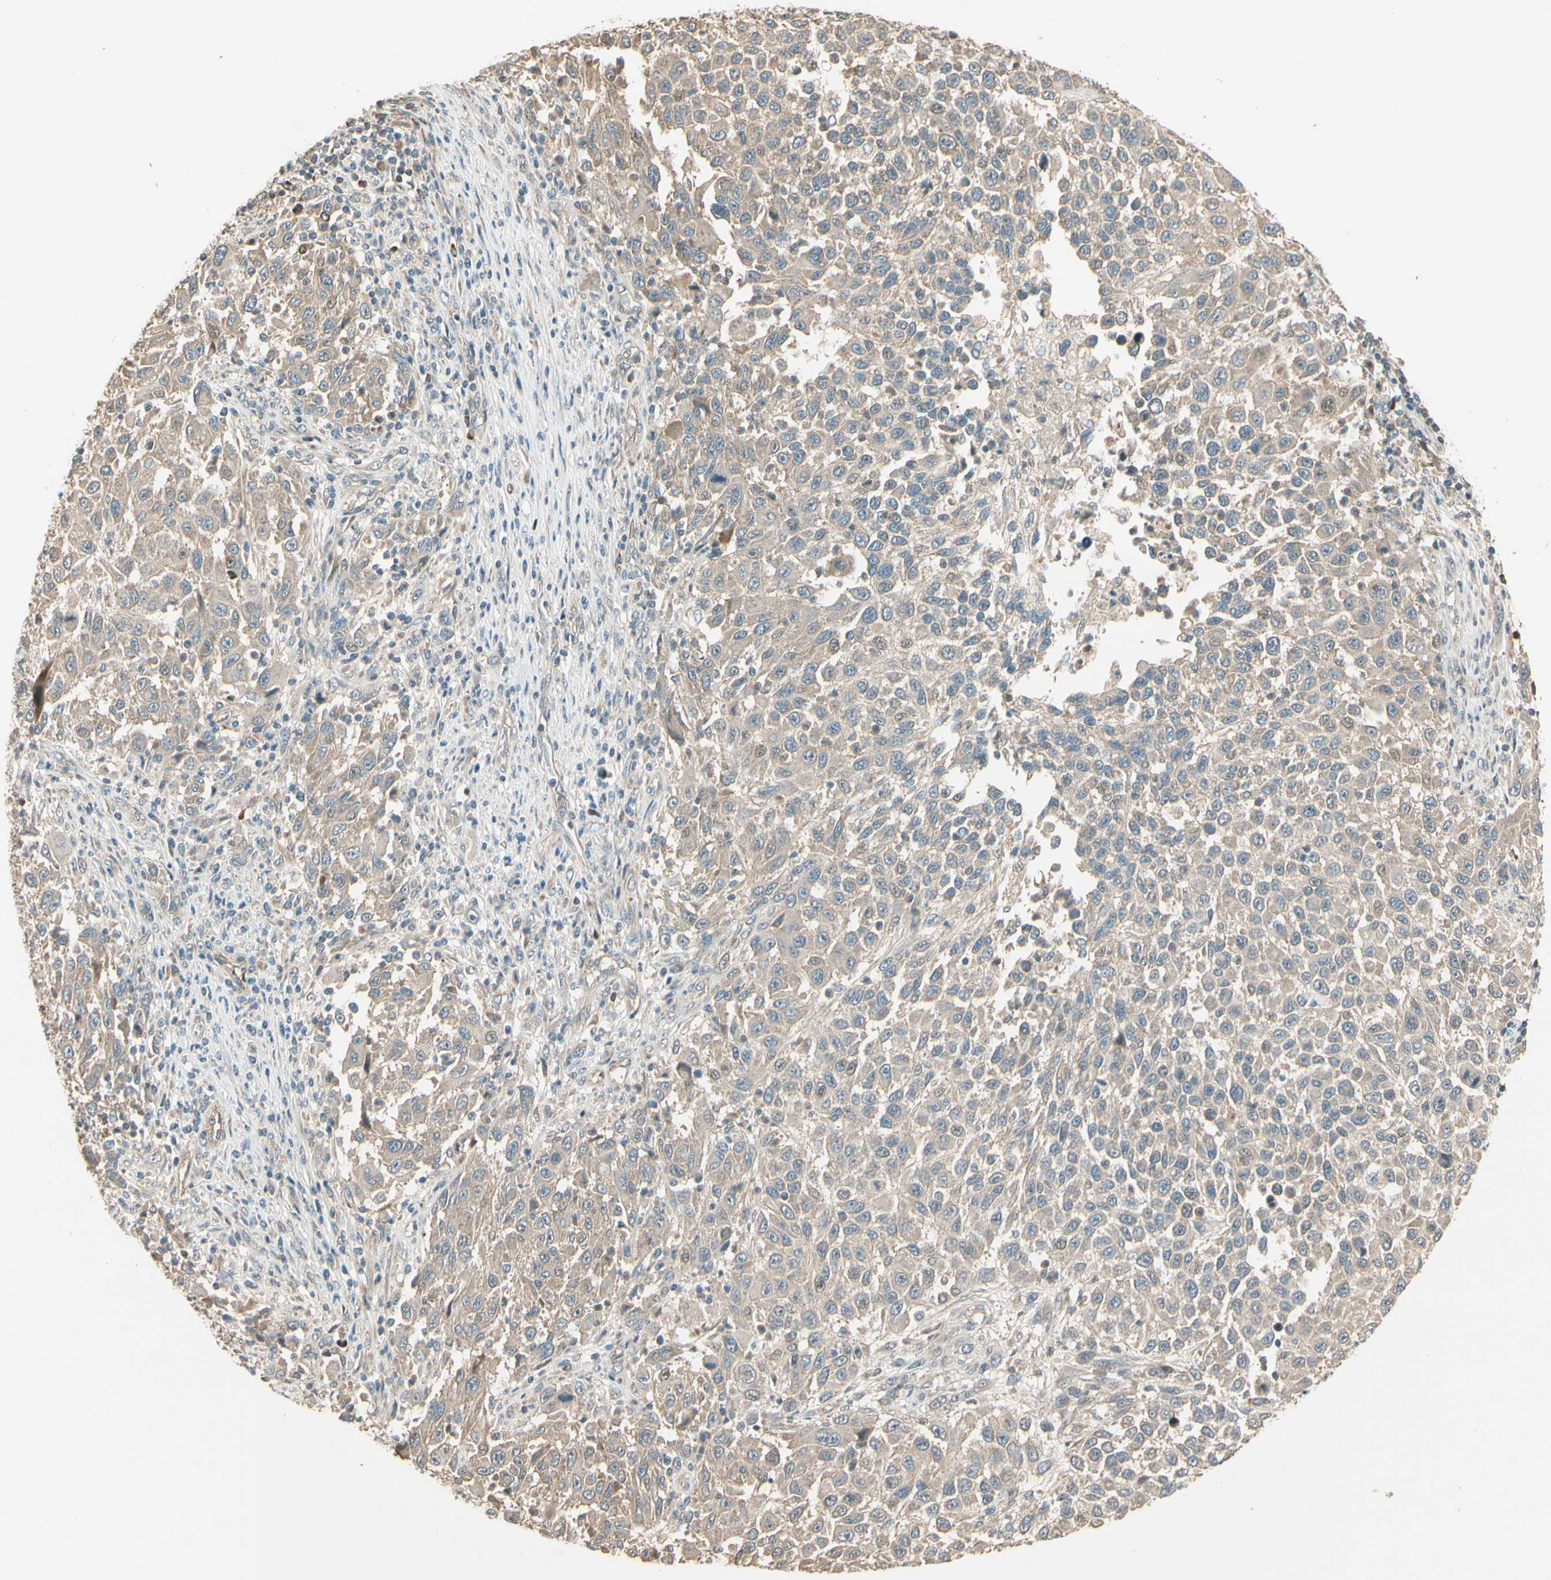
{"staining": {"intensity": "weak", "quantity": ">75%", "location": "cytoplasmic/membranous"}, "tissue": "melanoma", "cell_type": "Tumor cells", "image_type": "cancer", "snomed": [{"axis": "morphology", "description": "Malignant melanoma, Metastatic site"}, {"axis": "topography", "description": "Lymph node"}], "caption": "IHC histopathology image of human melanoma stained for a protein (brown), which exhibits low levels of weak cytoplasmic/membranous staining in about >75% of tumor cells.", "gene": "TNFRSF21", "patient": {"sex": "male", "age": 61}}